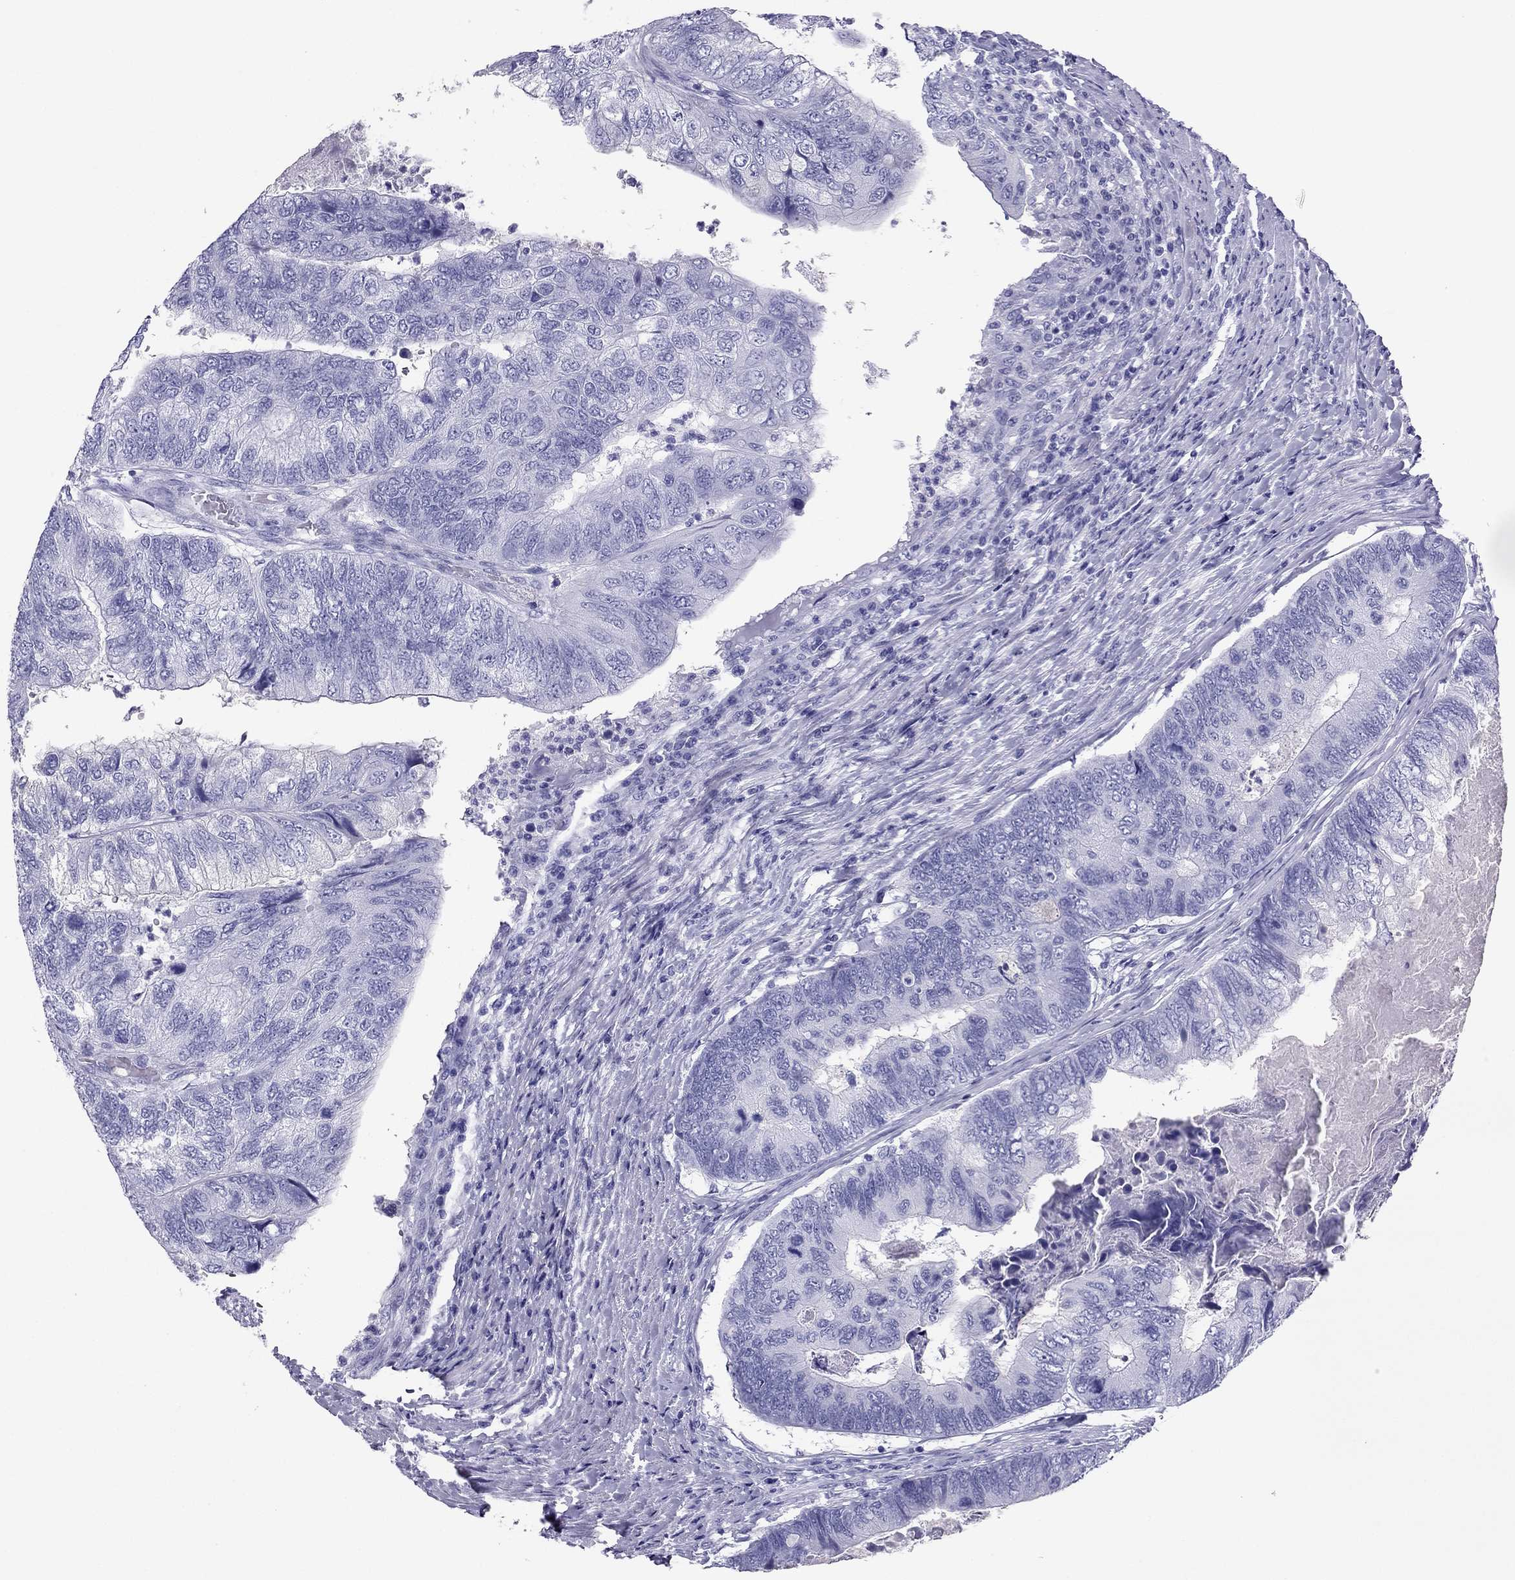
{"staining": {"intensity": "negative", "quantity": "none", "location": "none"}, "tissue": "colorectal cancer", "cell_type": "Tumor cells", "image_type": "cancer", "snomed": [{"axis": "morphology", "description": "Adenocarcinoma, NOS"}, {"axis": "topography", "description": "Colon"}], "caption": "An image of human colorectal adenocarcinoma is negative for staining in tumor cells. (Immunohistochemistry (ihc), brightfield microscopy, high magnification).", "gene": "PDE6A", "patient": {"sex": "female", "age": 67}}